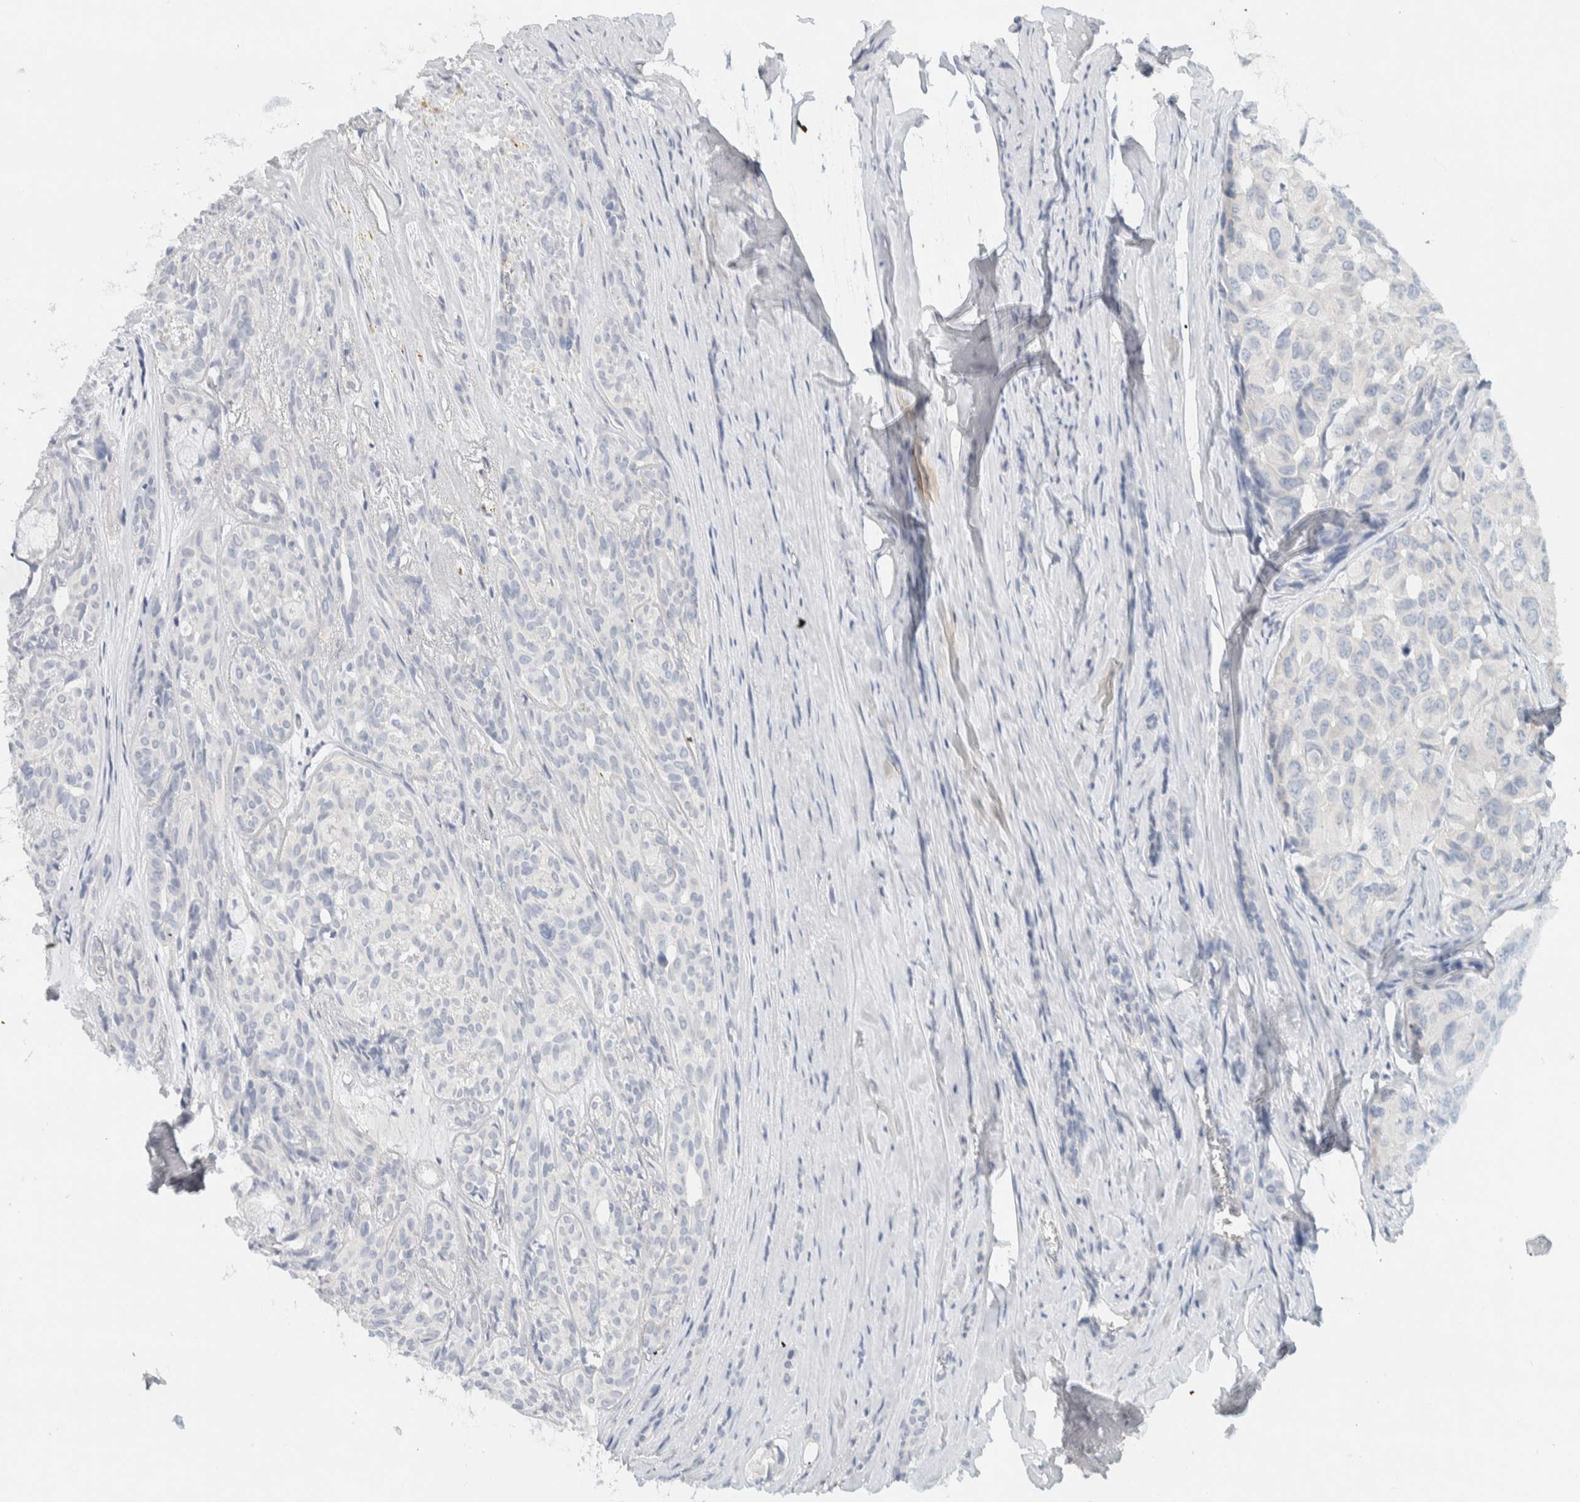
{"staining": {"intensity": "negative", "quantity": "none", "location": "none"}, "tissue": "head and neck cancer", "cell_type": "Tumor cells", "image_type": "cancer", "snomed": [{"axis": "morphology", "description": "Adenocarcinoma, NOS"}, {"axis": "topography", "description": "Salivary gland, NOS"}, {"axis": "topography", "description": "Head-Neck"}], "caption": "Tumor cells are negative for protein expression in human adenocarcinoma (head and neck).", "gene": "ALOX12B", "patient": {"sex": "female", "age": 76}}